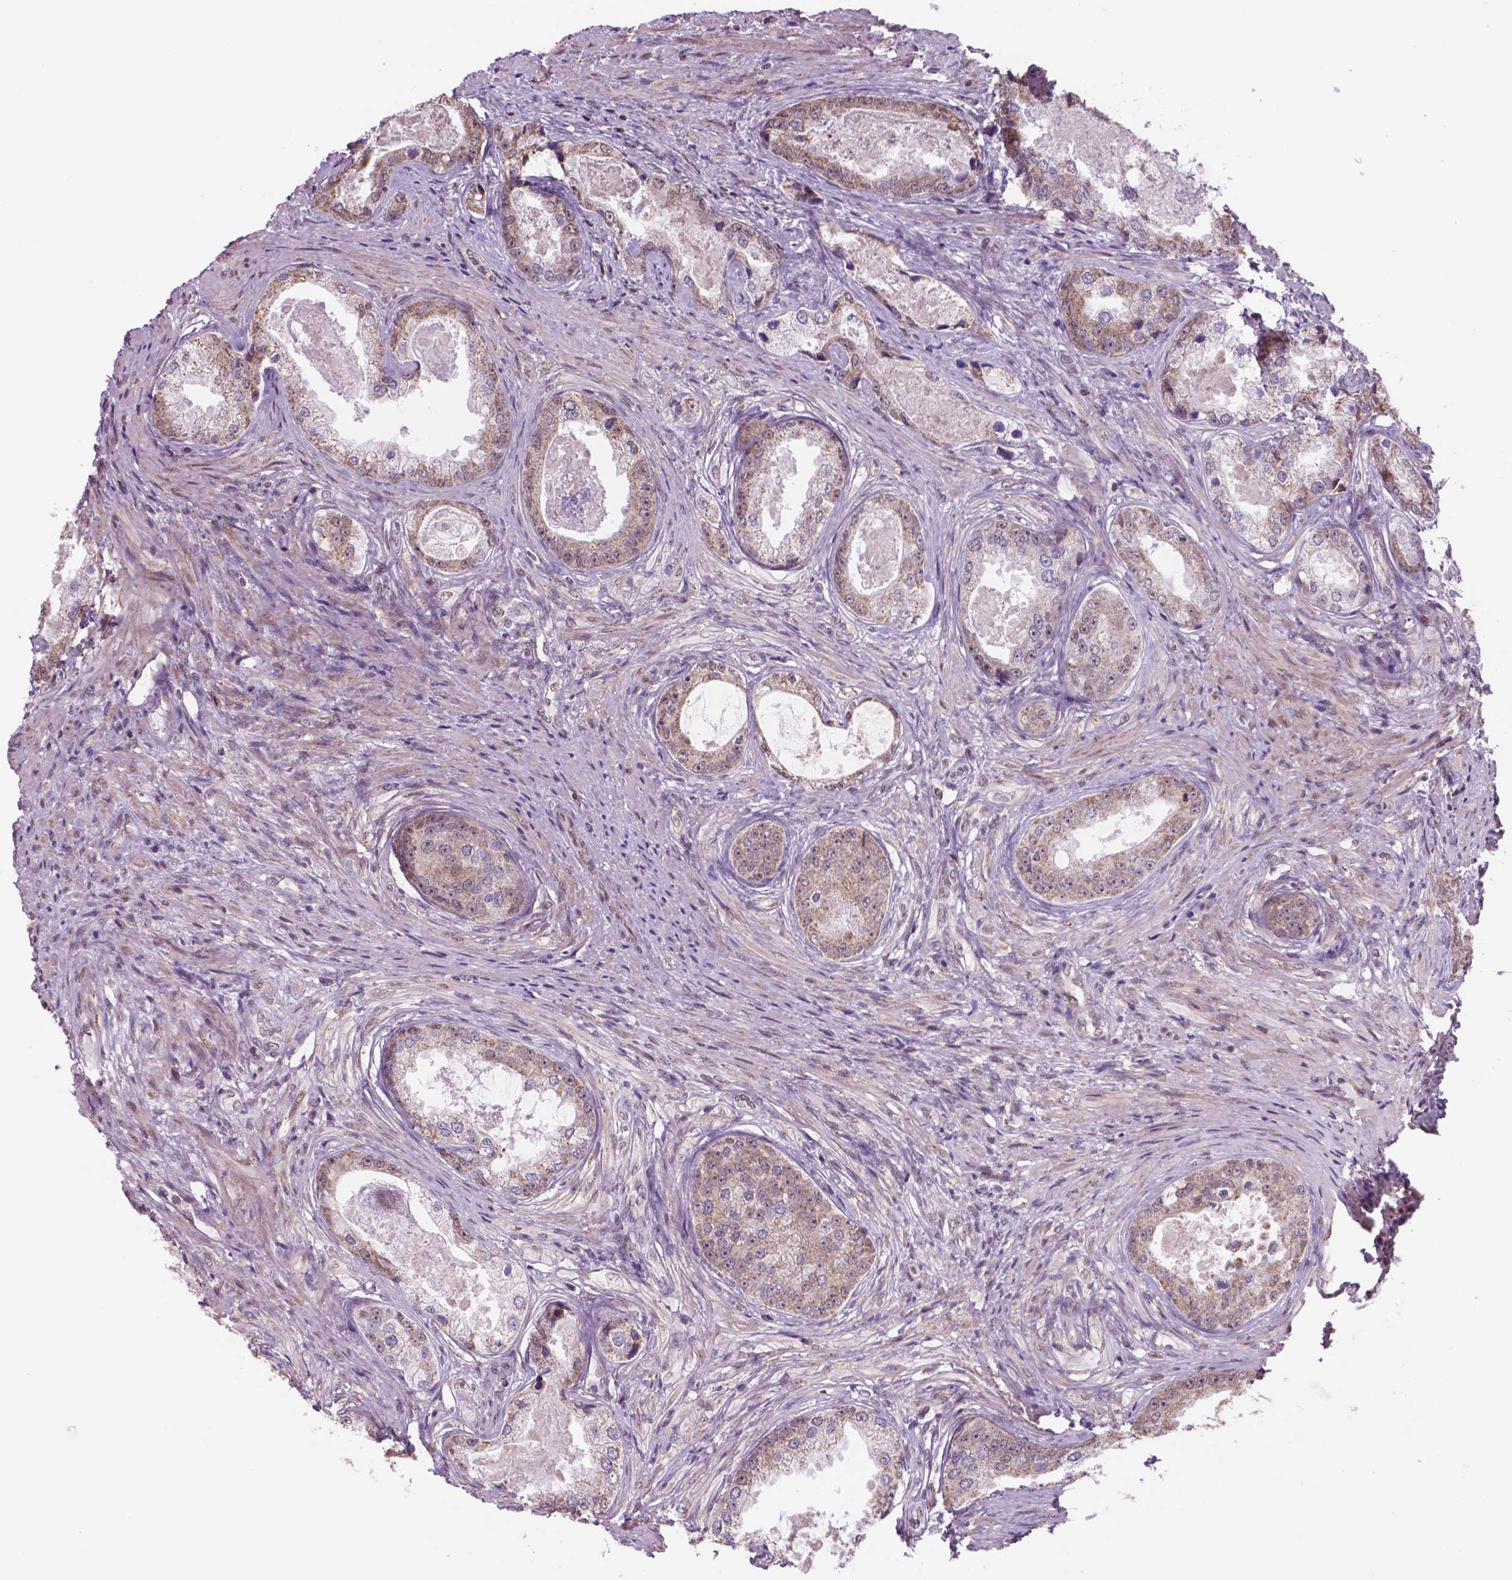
{"staining": {"intensity": "moderate", "quantity": ">75%", "location": "cytoplasmic/membranous"}, "tissue": "prostate cancer", "cell_type": "Tumor cells", "image_type": "cancer", "snomed": [{"axis": "morphology", "description": "Adenocarcinoma, Low grade"}, {"axis": "topography", "description": "Prostate"}], "caption": "A medium amount of moderate cytoplasmic/membranous positivity is present in about >75% of tumor cells in adenocarcinoma (low-grade) (prostate) tissue. The protein of interest is stained brown, and the nuclei are stained in blue (DAB IHC with brightfield microscopy, high magnification).", "gene": "NDUFA10", "patient": {"sex": "male", "age": 68}}